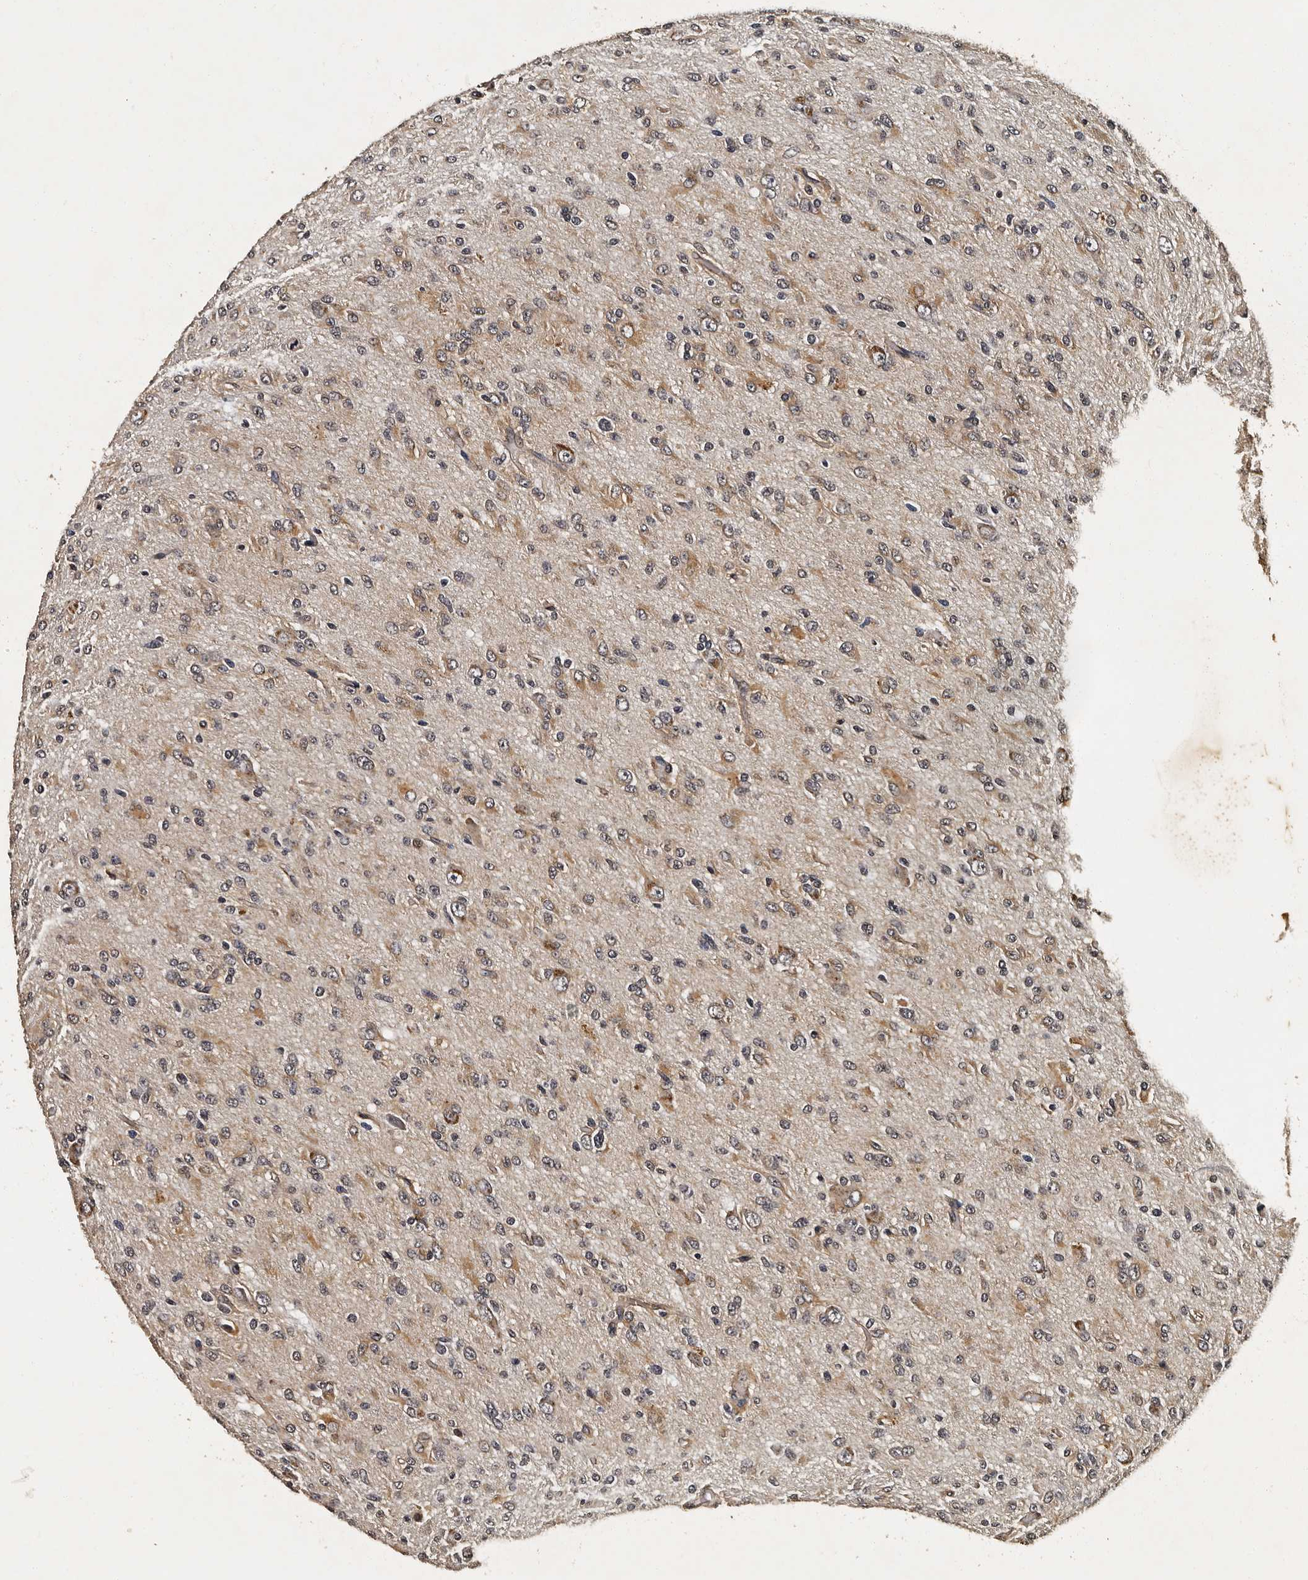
{"staining": {"intensity": "moderate", "quantity": "25%-75%", "location": "cytoplasmic/membranous"}, "tissue": "glioma", "cell_type": "Tumor cells", "image_type": "cancer", "snomed": [{"axis": "morphology", "description": "Glioma, malignant, High grade"}, {"axis": "topography", "description": "Brain"}], "caption": "Moderate cytoplasmic/membranous protein staining is identified in about 25%-75% of tumor cells in malignant glioma (high-grade).", "gene": "CPNE3", "patient": {"sex": "female", "age": 59}}